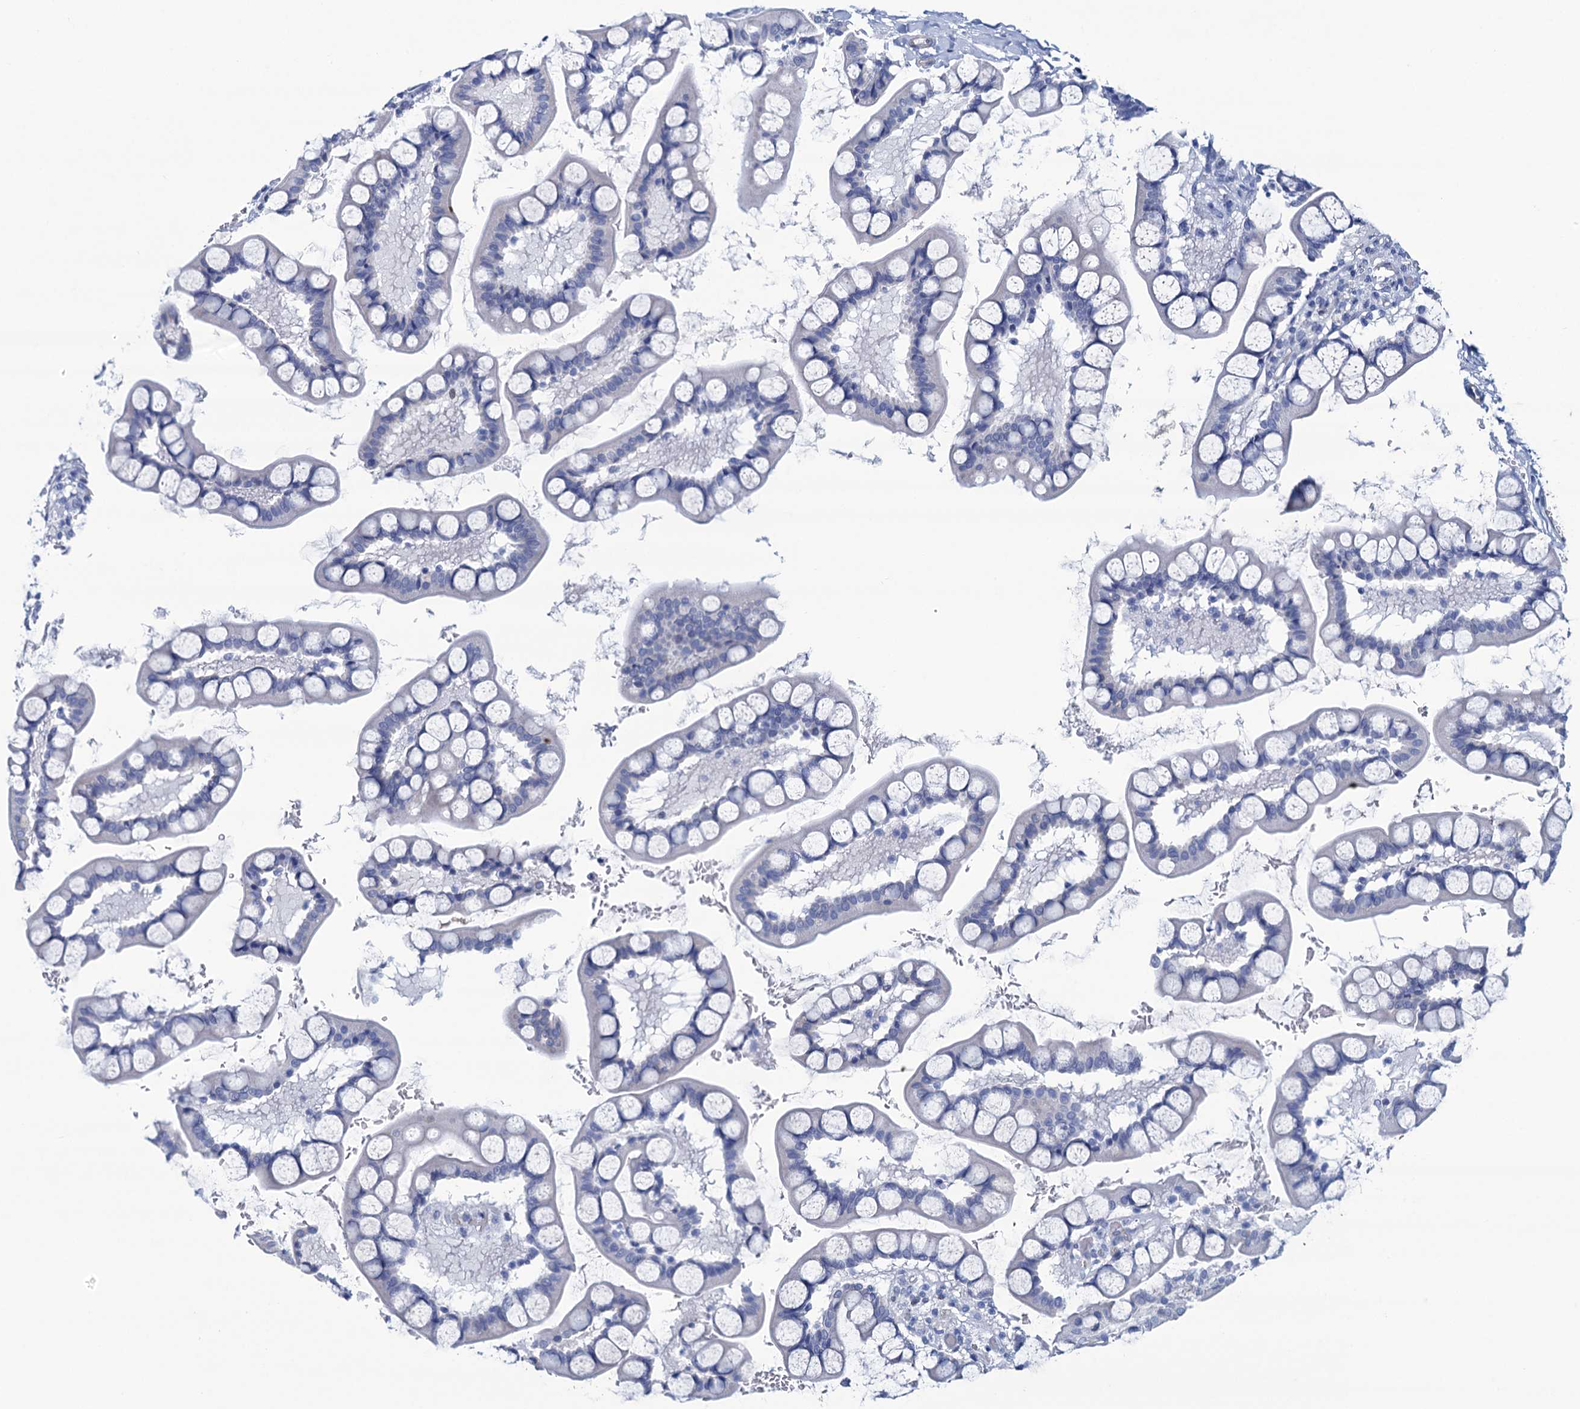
{"staining": {"intensity": "negative", "quantity": "none", "location": "none"}, "tissue": "small intestine", "cell_type": "Glandular cells", "image_type": "normal", "snomed": [{"axis": "morphology", "description": "Normal tissue, NOS"}, {"axis": "topography", "description": "Small intestine"}], "caption": "High magnification brightfield microscopy of normal small intestine stained with DAB (3,3'-diaminobenzidine) (brown) and counterstained with hematoxylin (blue): glandular cells show no significant positivity.", "gene": "RHCG", "patient": {"sex": "male", "age": 52}}